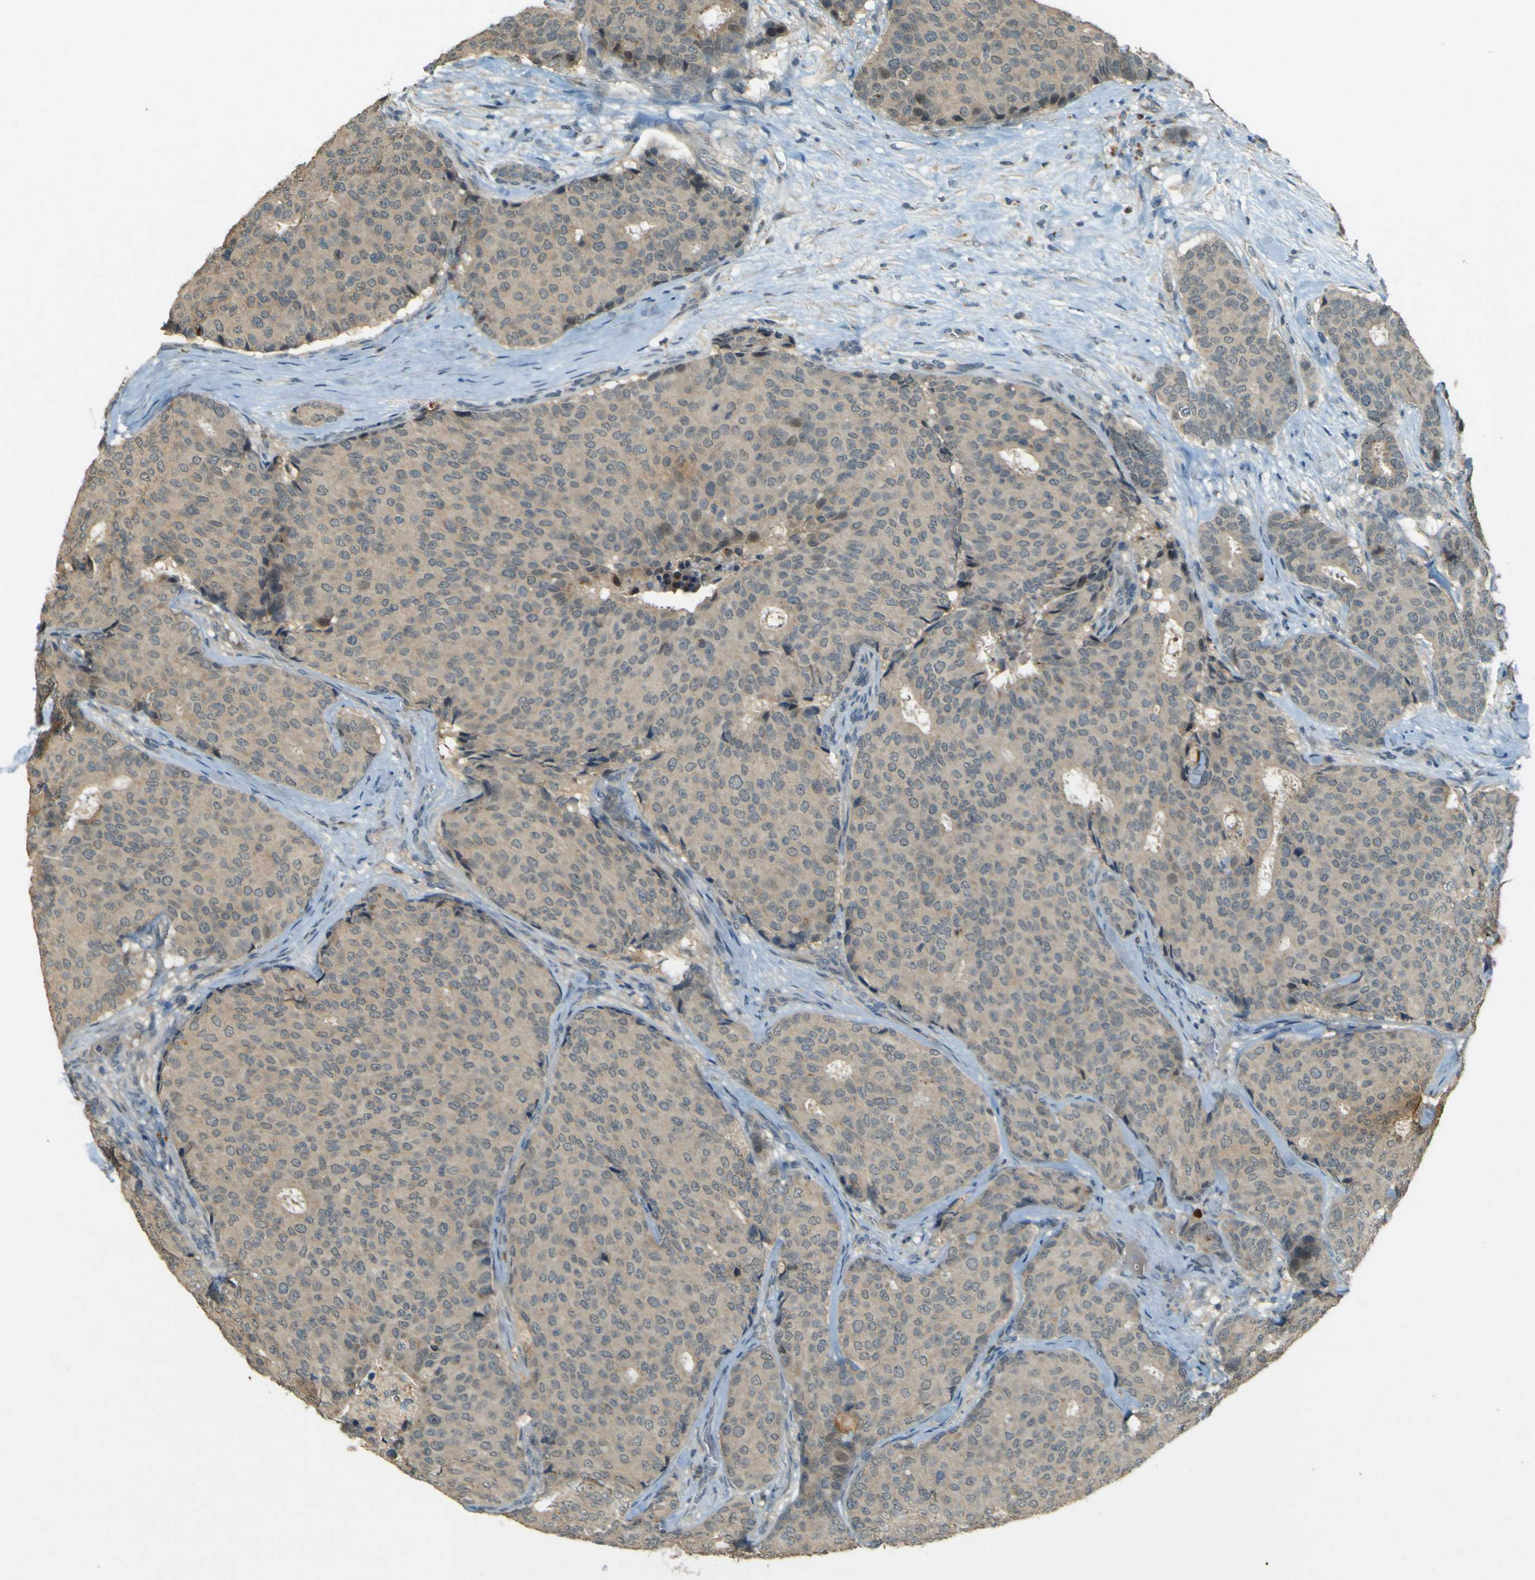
{"staining": {"intensity": "weak", "quantity": ">75%", "location": "cytoplasmic/membranous"}, "tissue": "breast cancer", "cell_type": "Tumor cells", "image_type": "cancer", "snomed": [{"axis": "morphology", "description": "Duct carcinoma"}, {"axis": "topography", "description": "Breast"}], "caption": "Breast cancer (intraductal carcinoma) tissue shows weak cytoplasmic/membranous positivity in about >75% of tumor cells", "gene": "MPDZ", "patient": {"sex": "female", "age": 75}}